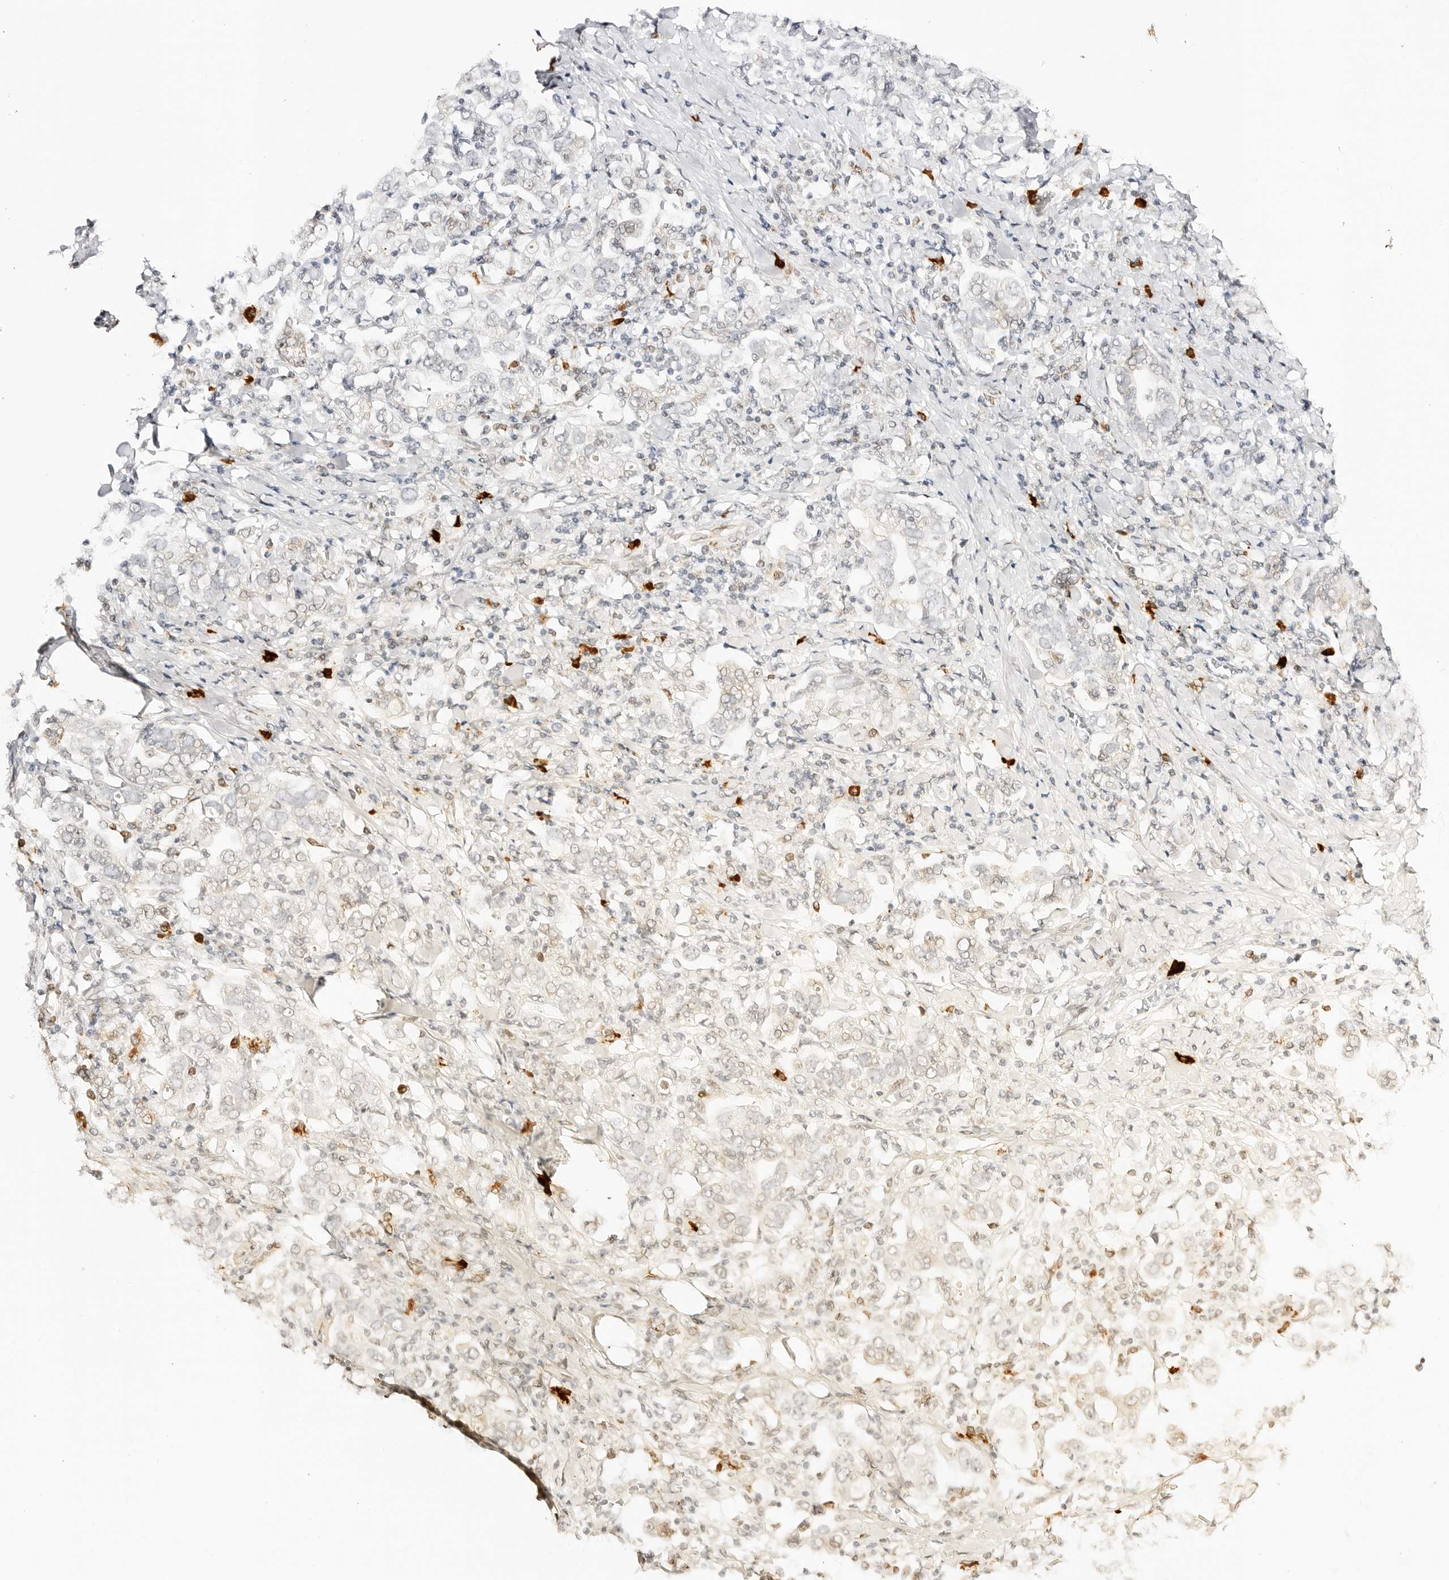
{"staining": {"intensity": "negative", "quantity": "none", "location": "none"}, "tissue": "stomach cancer", "cell_type": "Tumor cells", "image_type": "cancer", "snomed": [{"axis": "morphology", "description": "Adenocarcinoma, NOS"}, {"axis": "topography", "description": "Stomach, upper"}], "caption": "A high-resolution image shows immunohistochemistry staining of stomach cancer (adenocarcinoma), which demonstrates no significant positivity in tumor cells.", "gene": "HIPK3", "patient": {"sex": "male", "age": 62}}